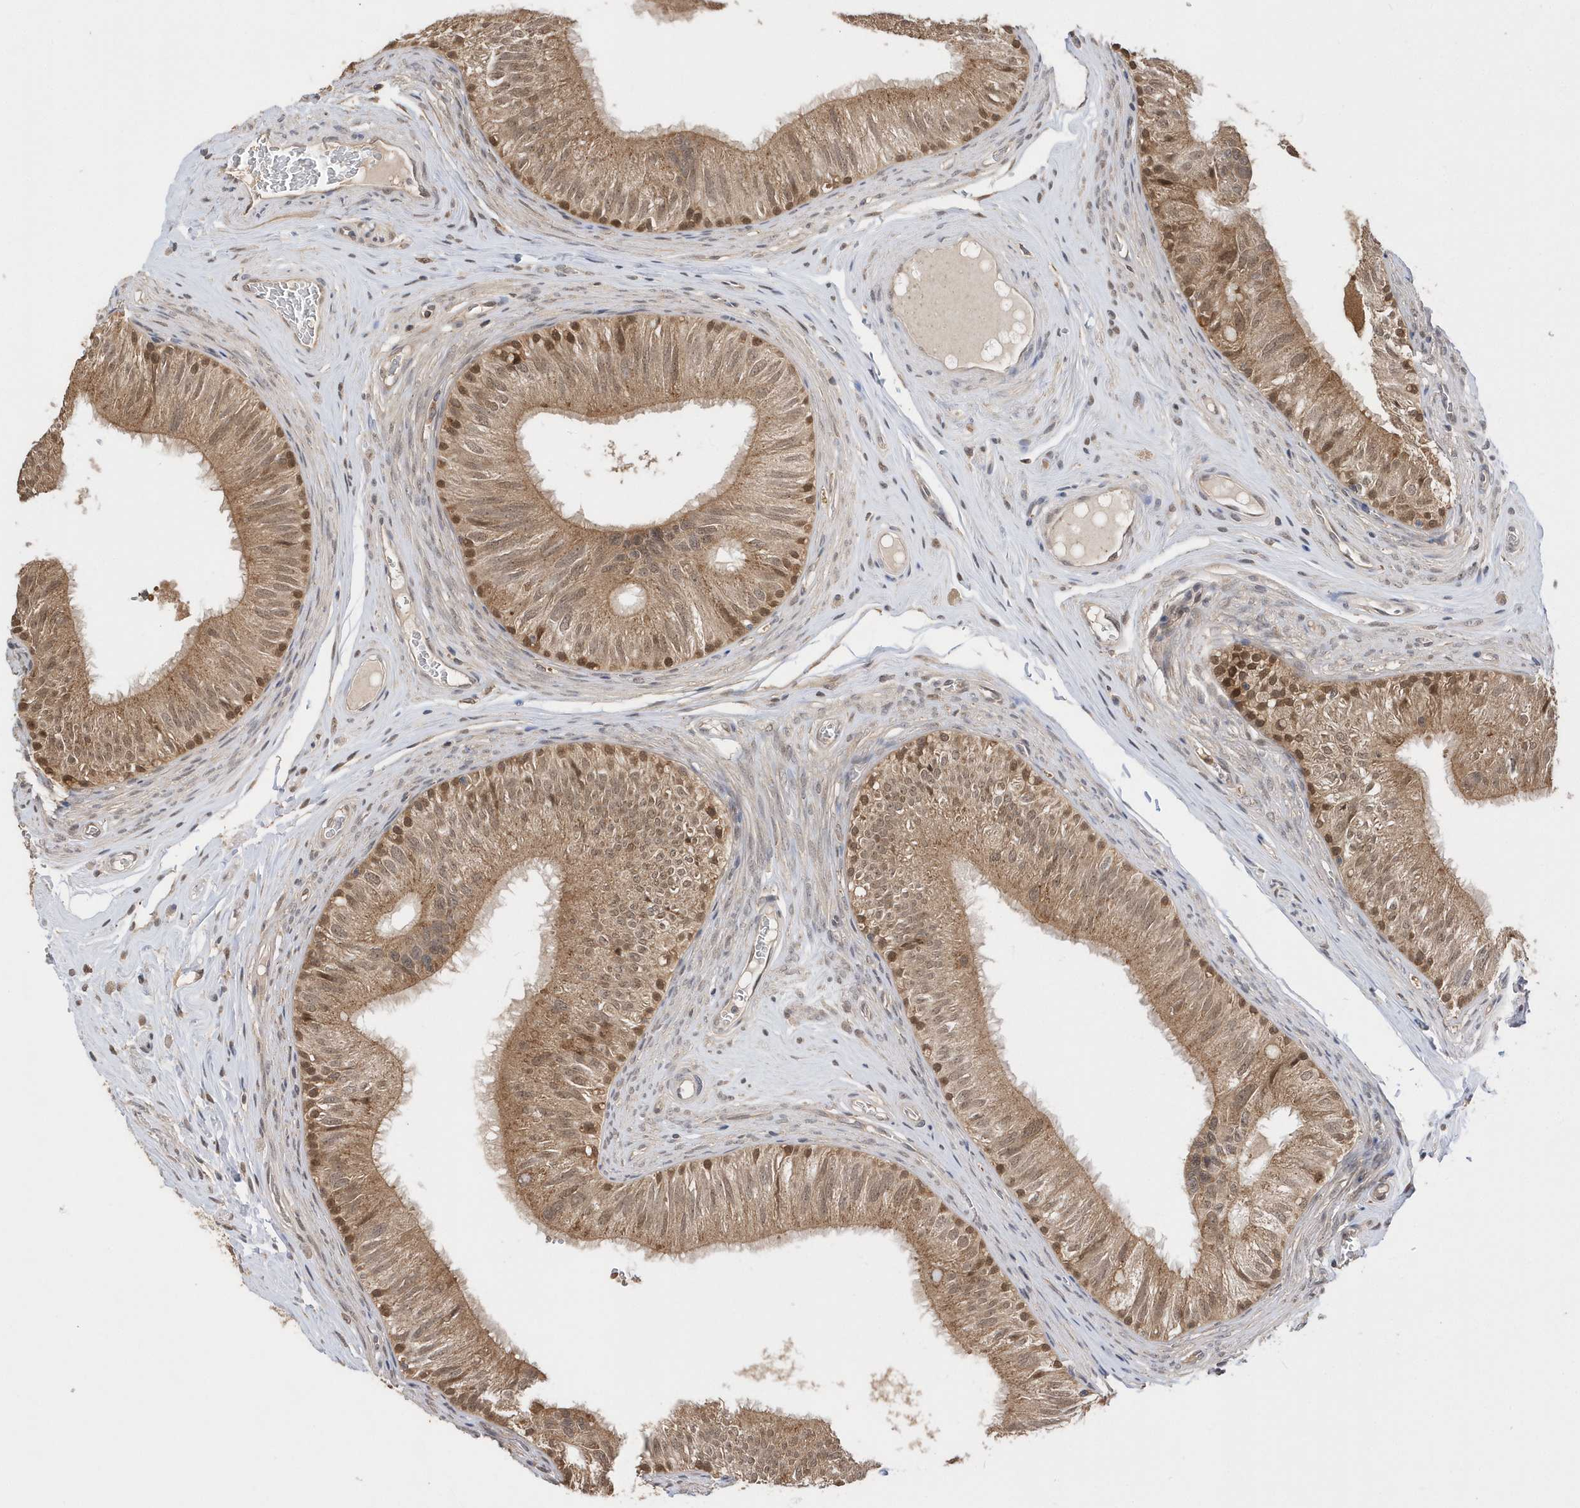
{"staining": {"intensity": "moderate", "quantity": ">75%", "location": "cytoplasmic/membranous,nuclear"}, "tissue": "epididymis", "cell_type": "Glandular cells", "image_type": "normal", "snomed": [{"axis": "morphology", "description": "Normal tissue, NOS"}, {"axis": "topography", "description": "Epididymis"}], "caption": "High-power microscopy captured an immunohistochemistry (IHC) histopathology image of unremarkable epididymis, revealing moderate cytoplasmic/membranous,nuclear expression in about >75% of glandular cells. Using DAB (brown) and hematoxylin (blue) stains, captured at high magnification using brightfield microscopy.", "gene": "RPEL1", "patient": {"sex": "male", "age": 46}}